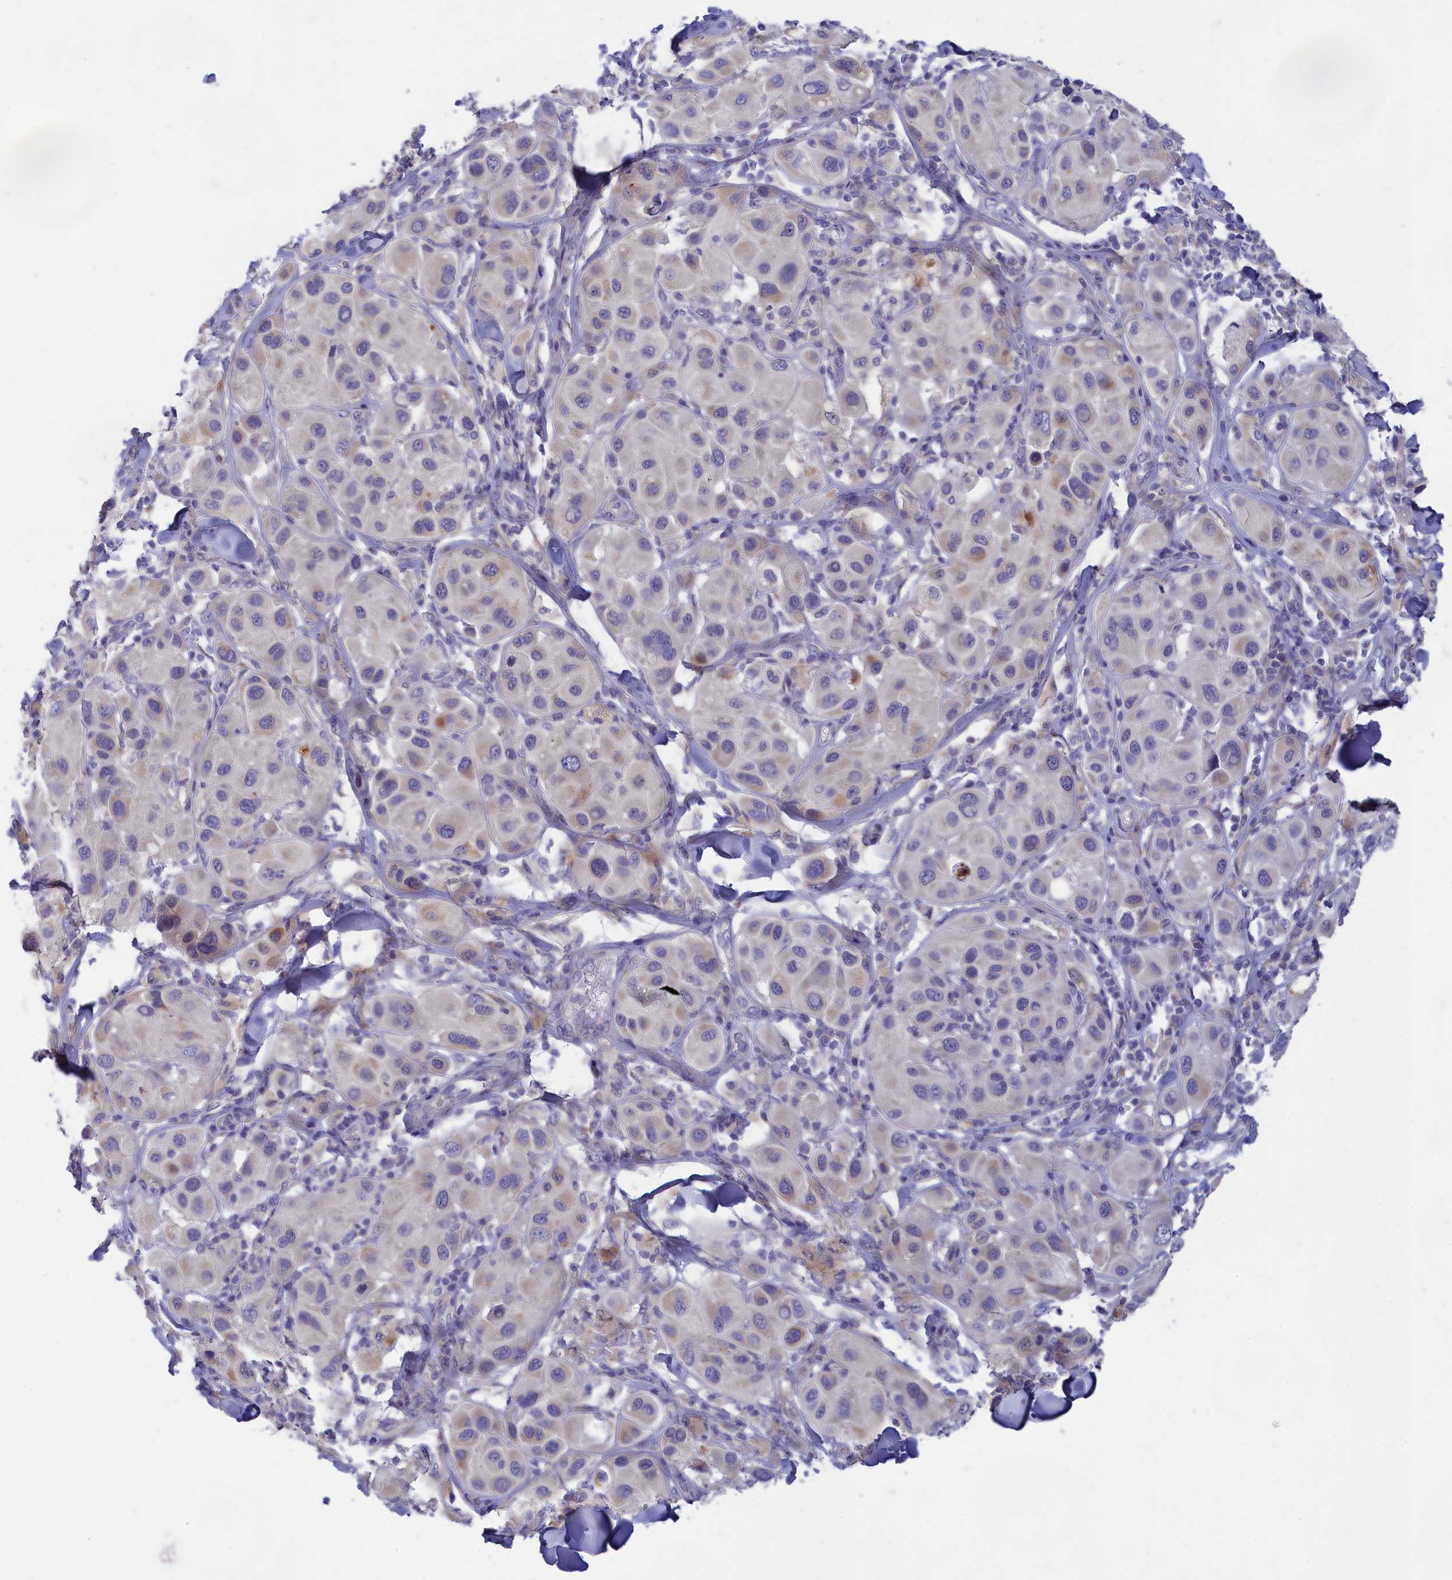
{"staining": {"intensity": "weak", "quantity": "25%-75%", "location": "cytoplasmic/membranous"}, "tissue": "melanoma", "cell_type": "Tumor cells", "image_type": "cancer", "snomed": [{"axis": "morphology", "description": "Malignant melanoma, Metastatic site"}, {"axis": "topography", "description": "Skin"}], "caption": "Protein staining displays weak cytoplasmic/membranous staining in about 25%-75% of tumor cells in malignant melanoma (metastatic site). (brown staining indicates protein expression, while blue staining denotes nuclei).", "gene": "TMEM30B", "patient": {"sex": "male", "age": 41}}